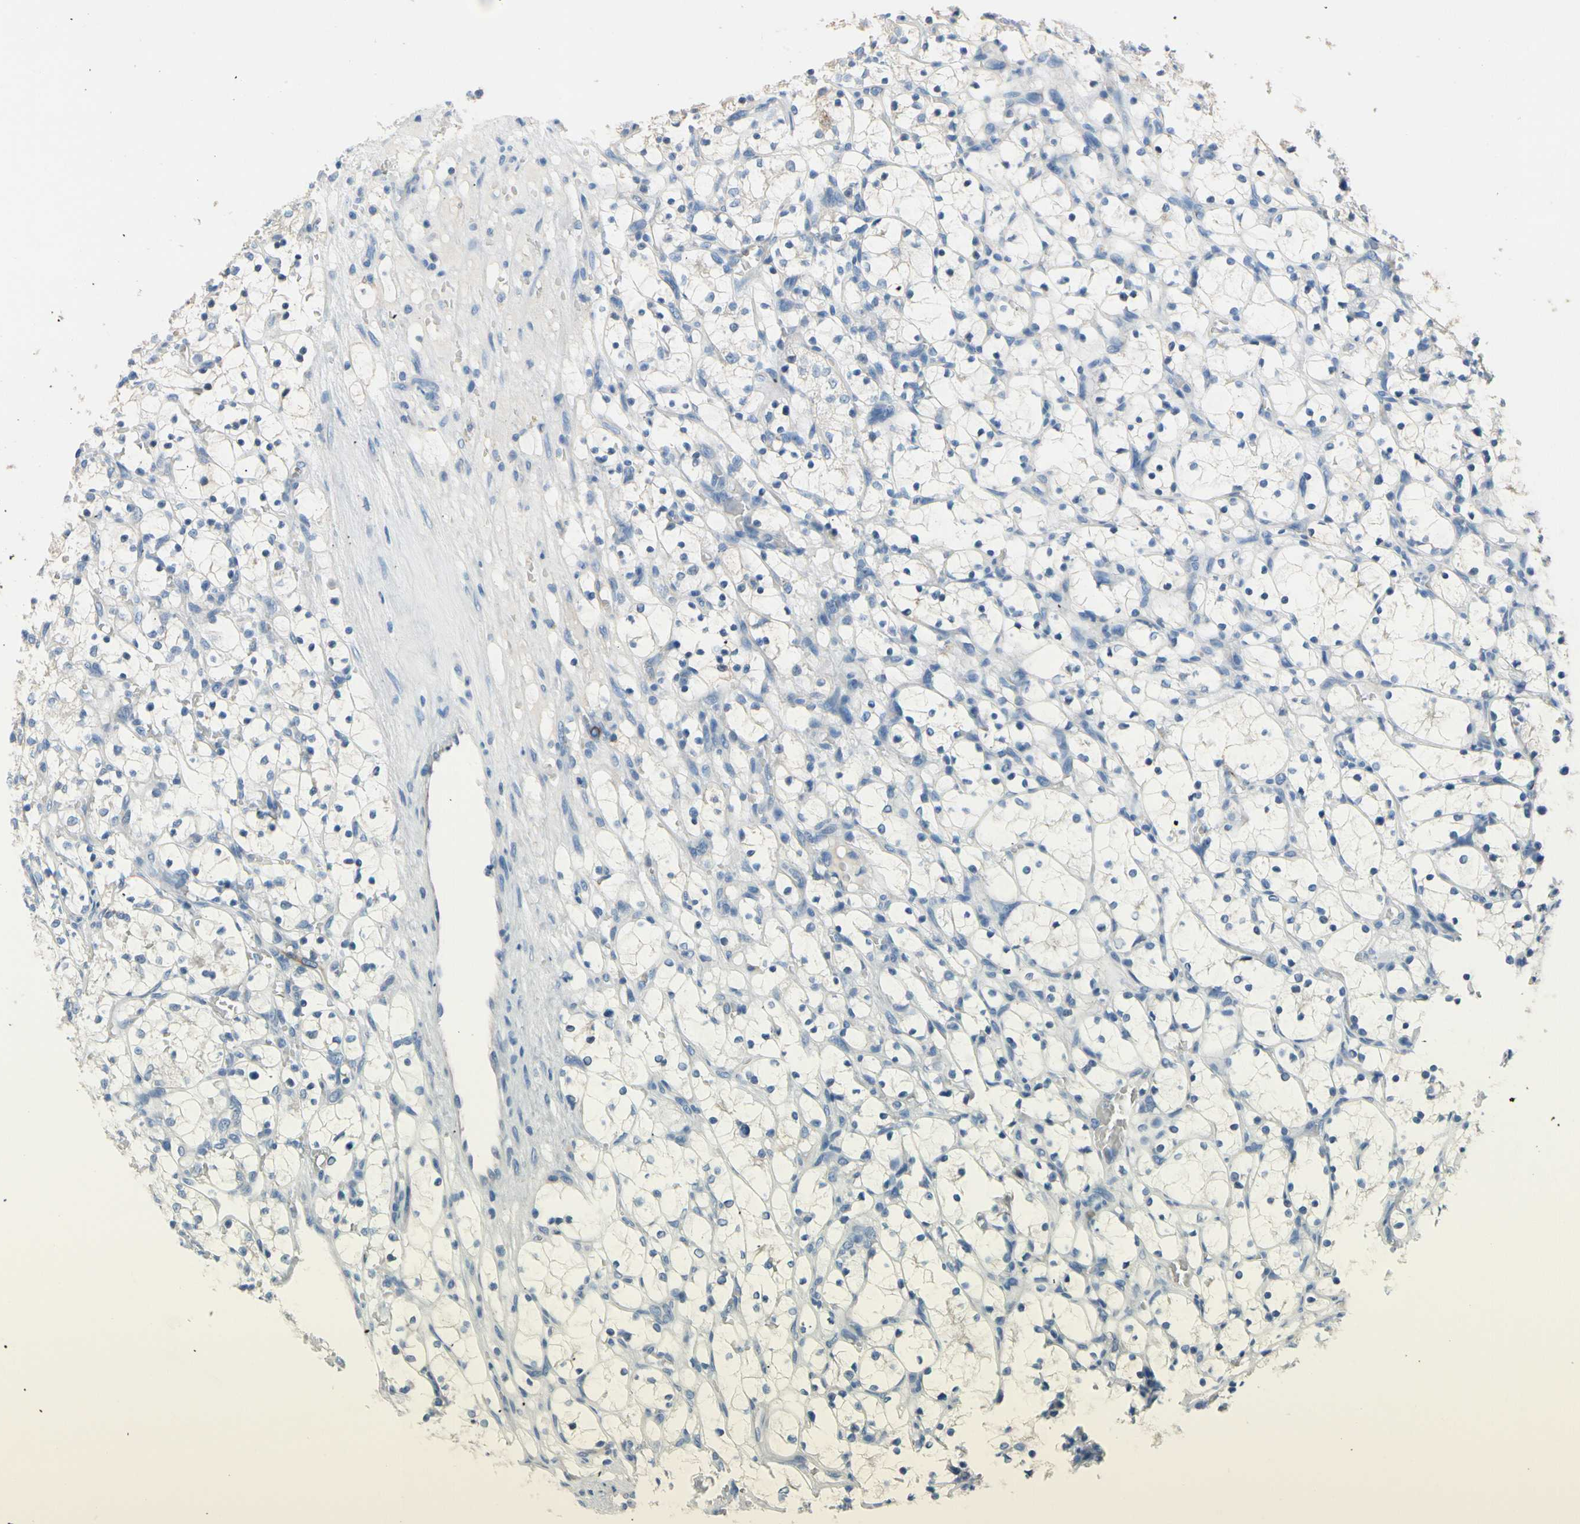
{"staining": {"intensity": "negative", "quantity": "none", "location": "none"}, "tissue": "renal cancer", "cell_type": "Tumor cells", "image_type": "cancer", "snomed": [{"axis": "morphology", "description": "Adenocarcinoma, NOS"}, {"axis": "topography", "description": "Kidney"}], "caption": "The immunohistochemistry (IHC) image has no significant expression in tumor cells of renal cancer (adenocarcinoma) tissue. (DAB (3,3'-diaminobenzidine) immunohistochemistry with hematoxylin counter stain).", "gene": "CKAP2", "patient": {"sex": "female", "age": 69}}